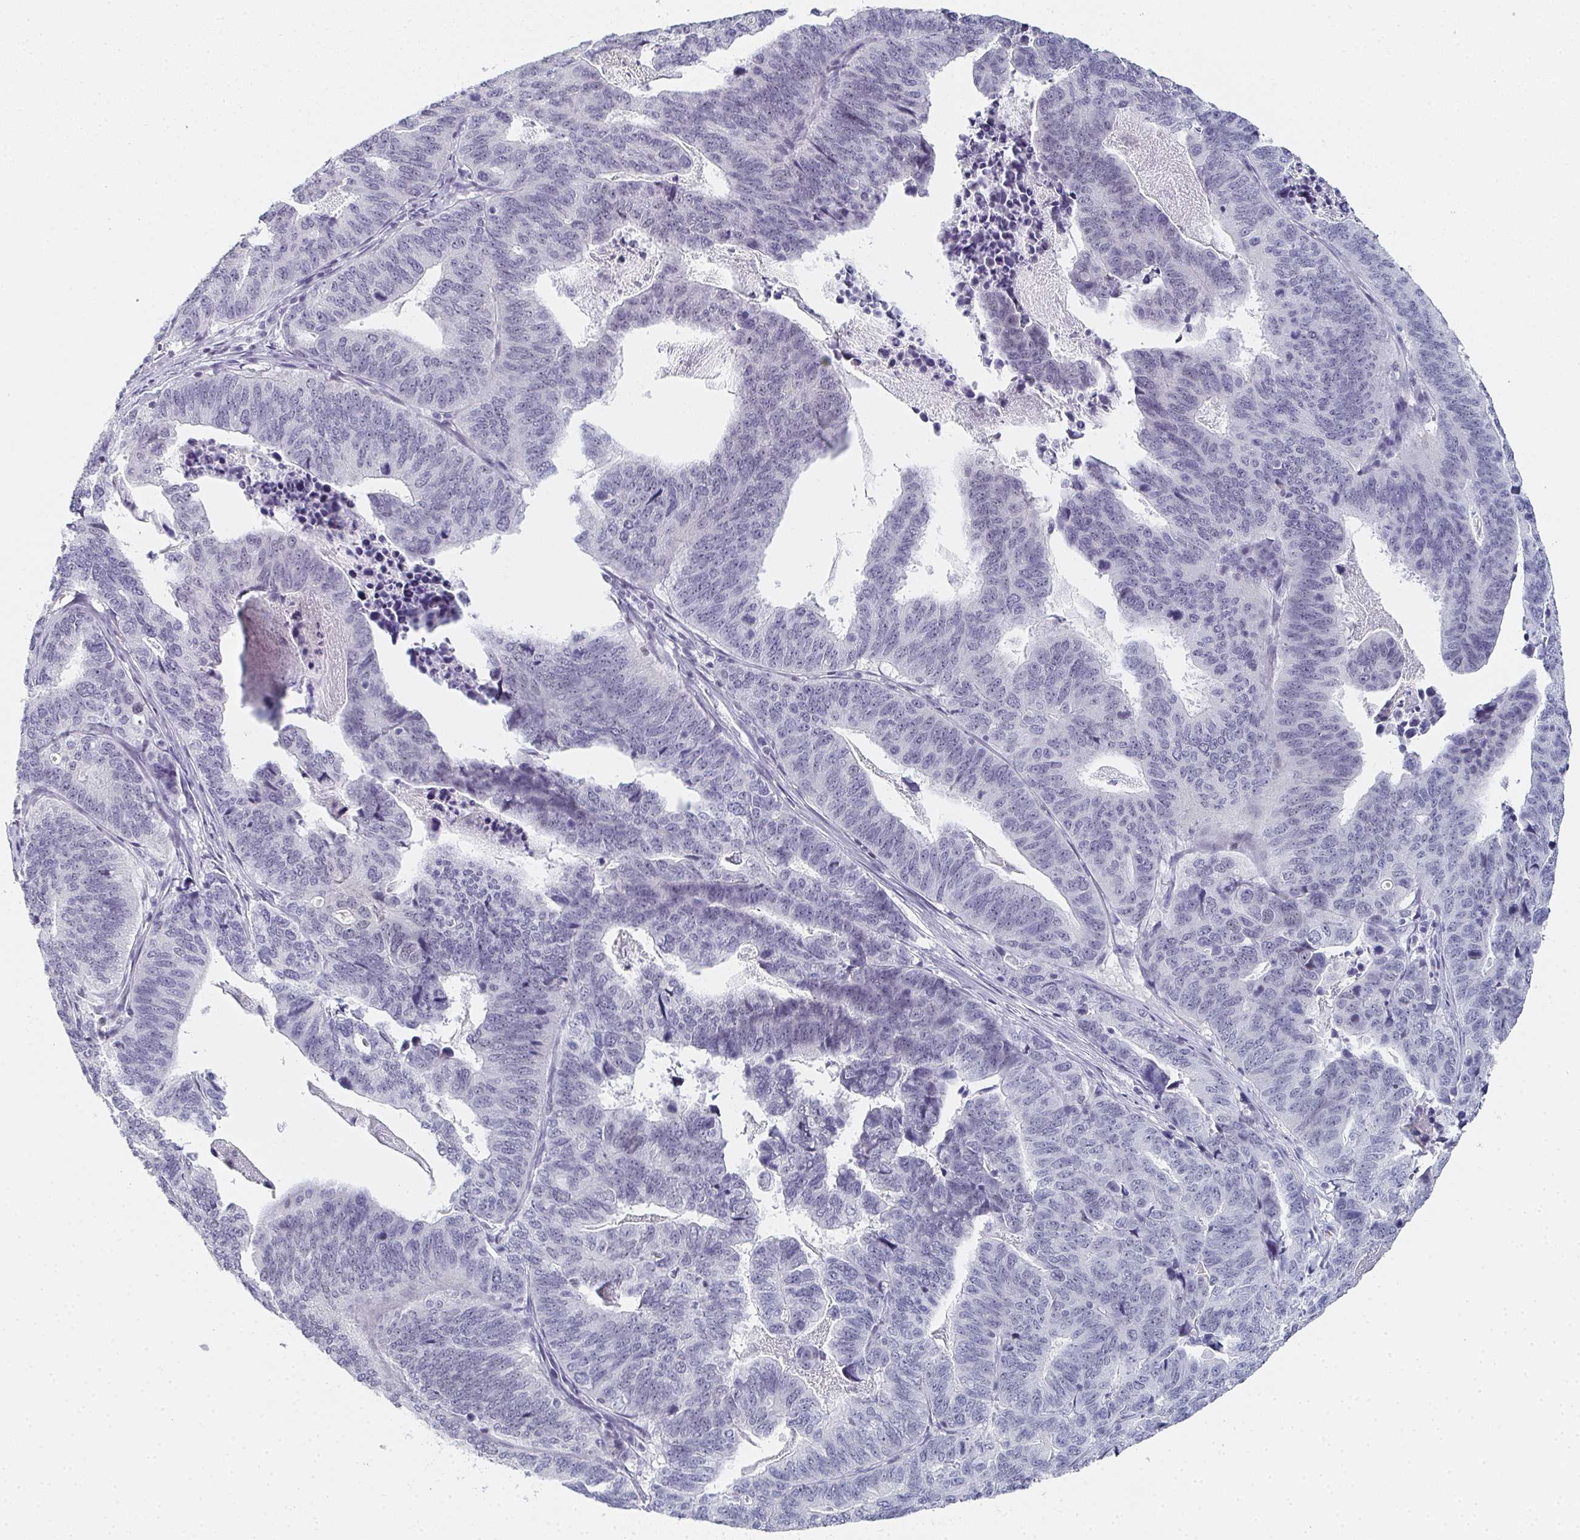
{"staining": {"intensity": "moderate", "quantity": "<25%", "location": "nuclear"}, "tissue": "stomach cancer", "cell_type": "Tumor cells", "image_type": "cancer", "snomed": [{"axis": "morphology", "description": "Adenocarcinoma, NOS"}, {"axis": "topography", "description": "Stomach, upper"}], "caption": "The micrograph exhibits a brown stain indicating the presence of a protein in the nuclear of tumor cells in stomach cancer (adenocarcinoma). Nuclei are stained in blue.", "gene": "PYCR3", "patient": {"sex": "female", "age": 67}}